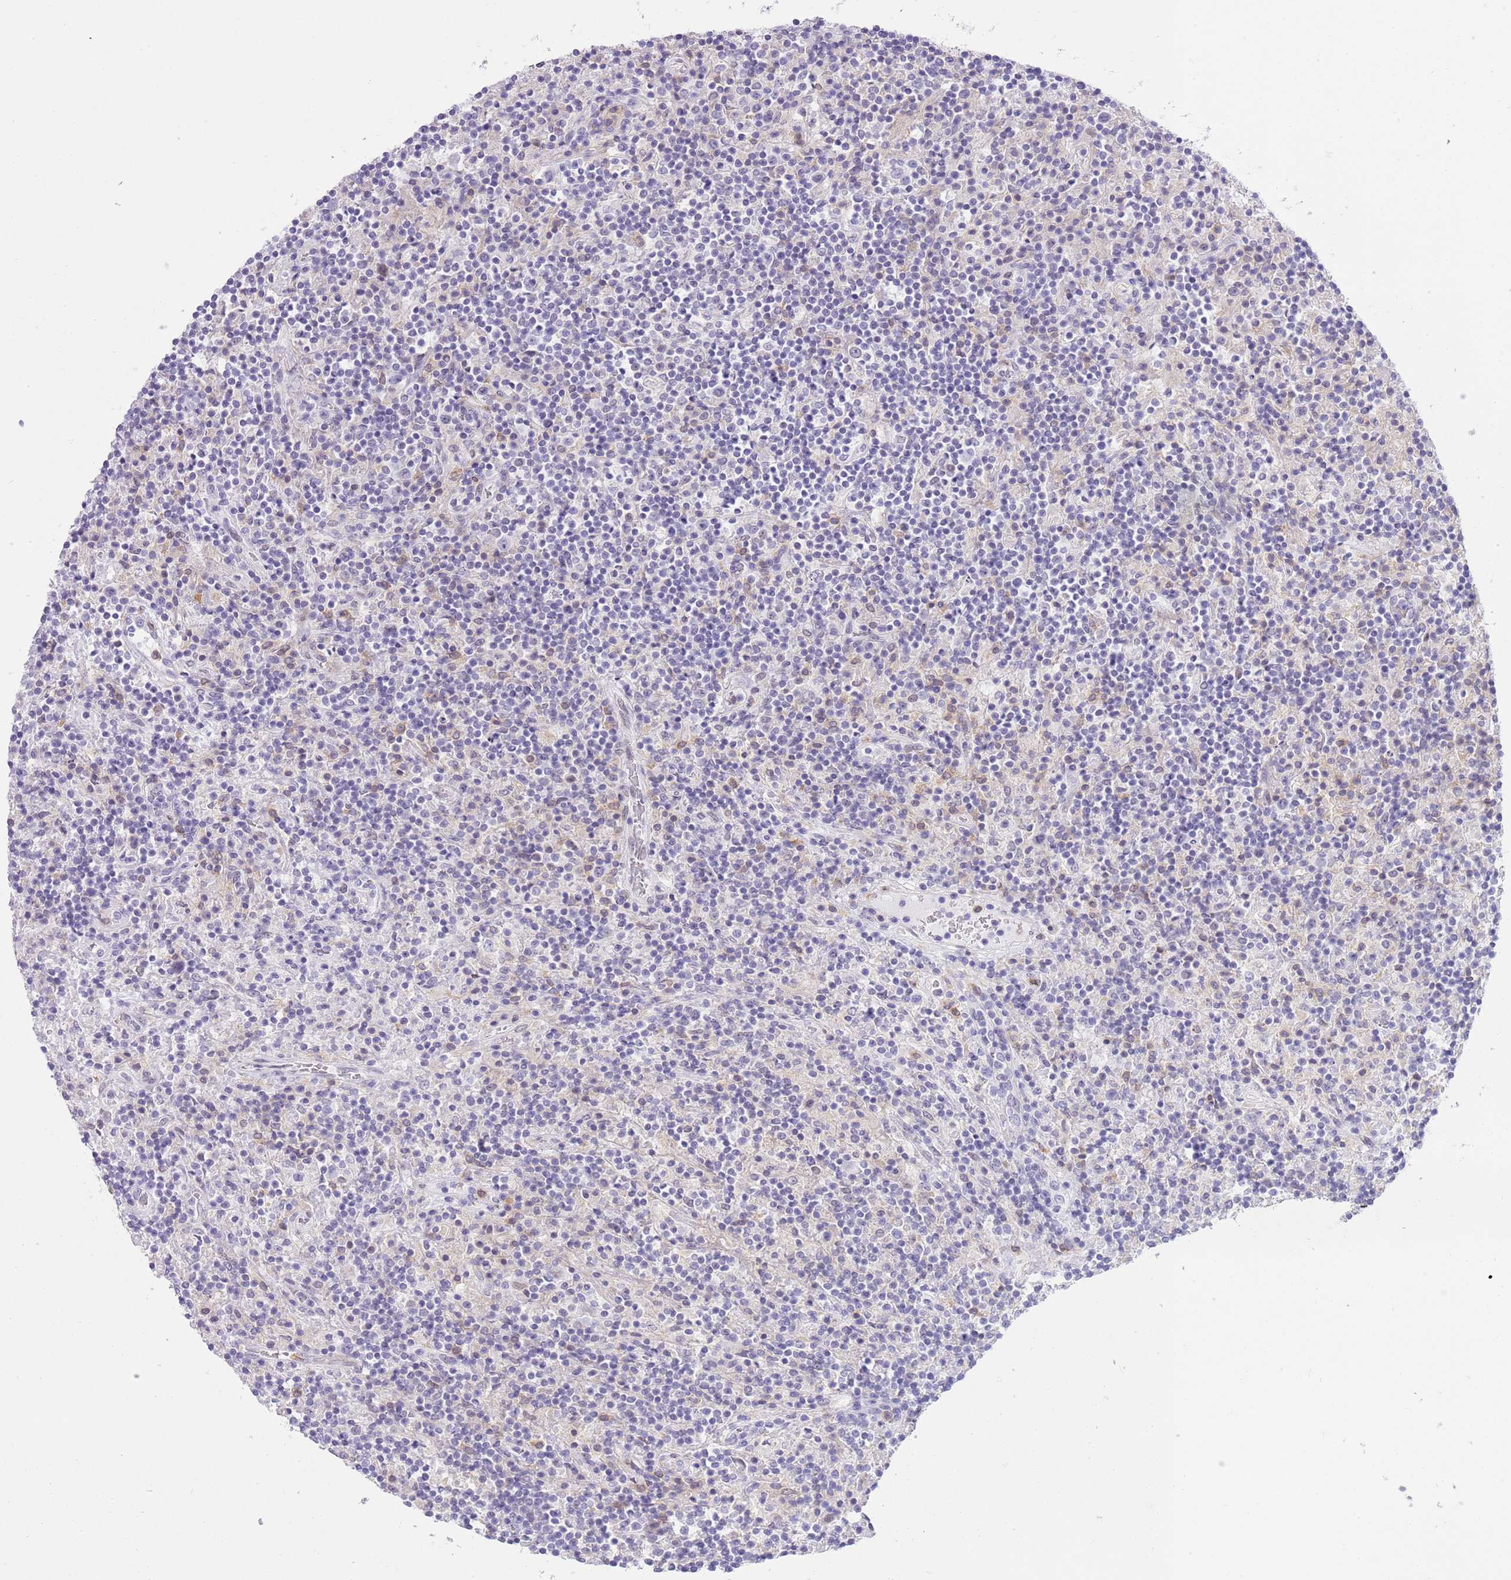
{"staining": {"intensity": "weak", "quantity": "<25%", "location": "nuclear"}, "tissue": "lymphoma", "cell_type": "Tumor cells", "image_type": "cancer", "snomed": [{"axis": "morphology", "description": "Hodgkin's disease, NOS"}, {"axis": "topography", "description": "Lymph node"}], "caption": "An image of human Hodgkin's disease is negative for staining in tumor cells.", "gene": "PPP1R17", "patient": {"sex": "male", "age": 70}}